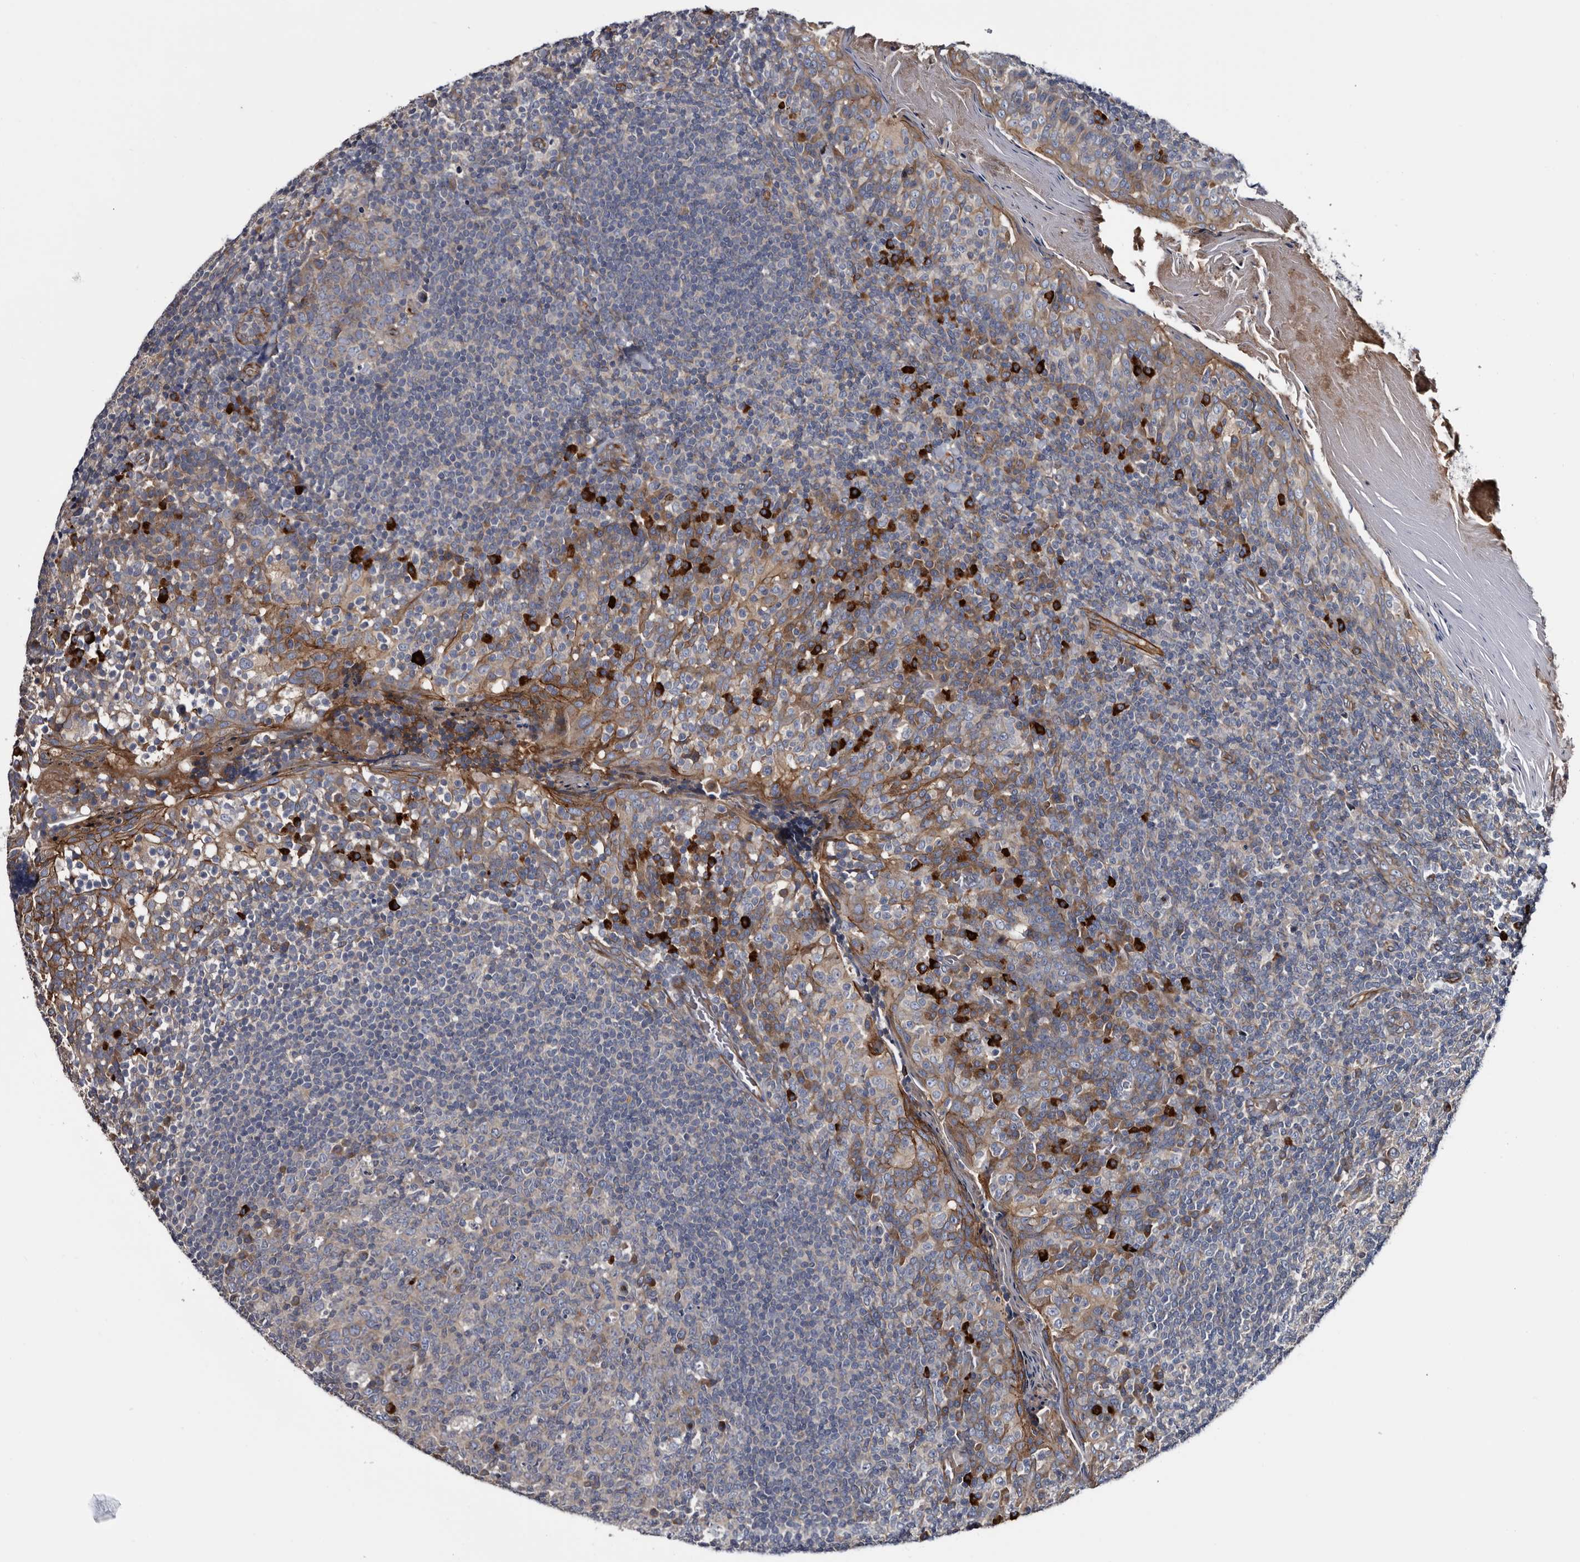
{"staining": {"intensity": "moderate", "quantity": "25%-75%", "location": "cytoplasmic/membranous"}, "tissue": "tonsil", "cell_type": "Germinal center cells", "image_type": "normal", "snomed": [{"axis": "morphology", "description": "Normal tissue, NOS"}, {"axis": "topography", "description": "Tonsil"}], "caption": "Protein expression analysis of unremarkable human tonsil reveals moderate cytoplasmic/membranous positivity in approximately 25%-75% of germinal center cells. The staining was performed using DAB, with brown indicating positive protein expression. Nuclei are stained blue with hematoxylin.", "gene": "TSPAN17", "patient": {"sex": "female", "age": 19}}